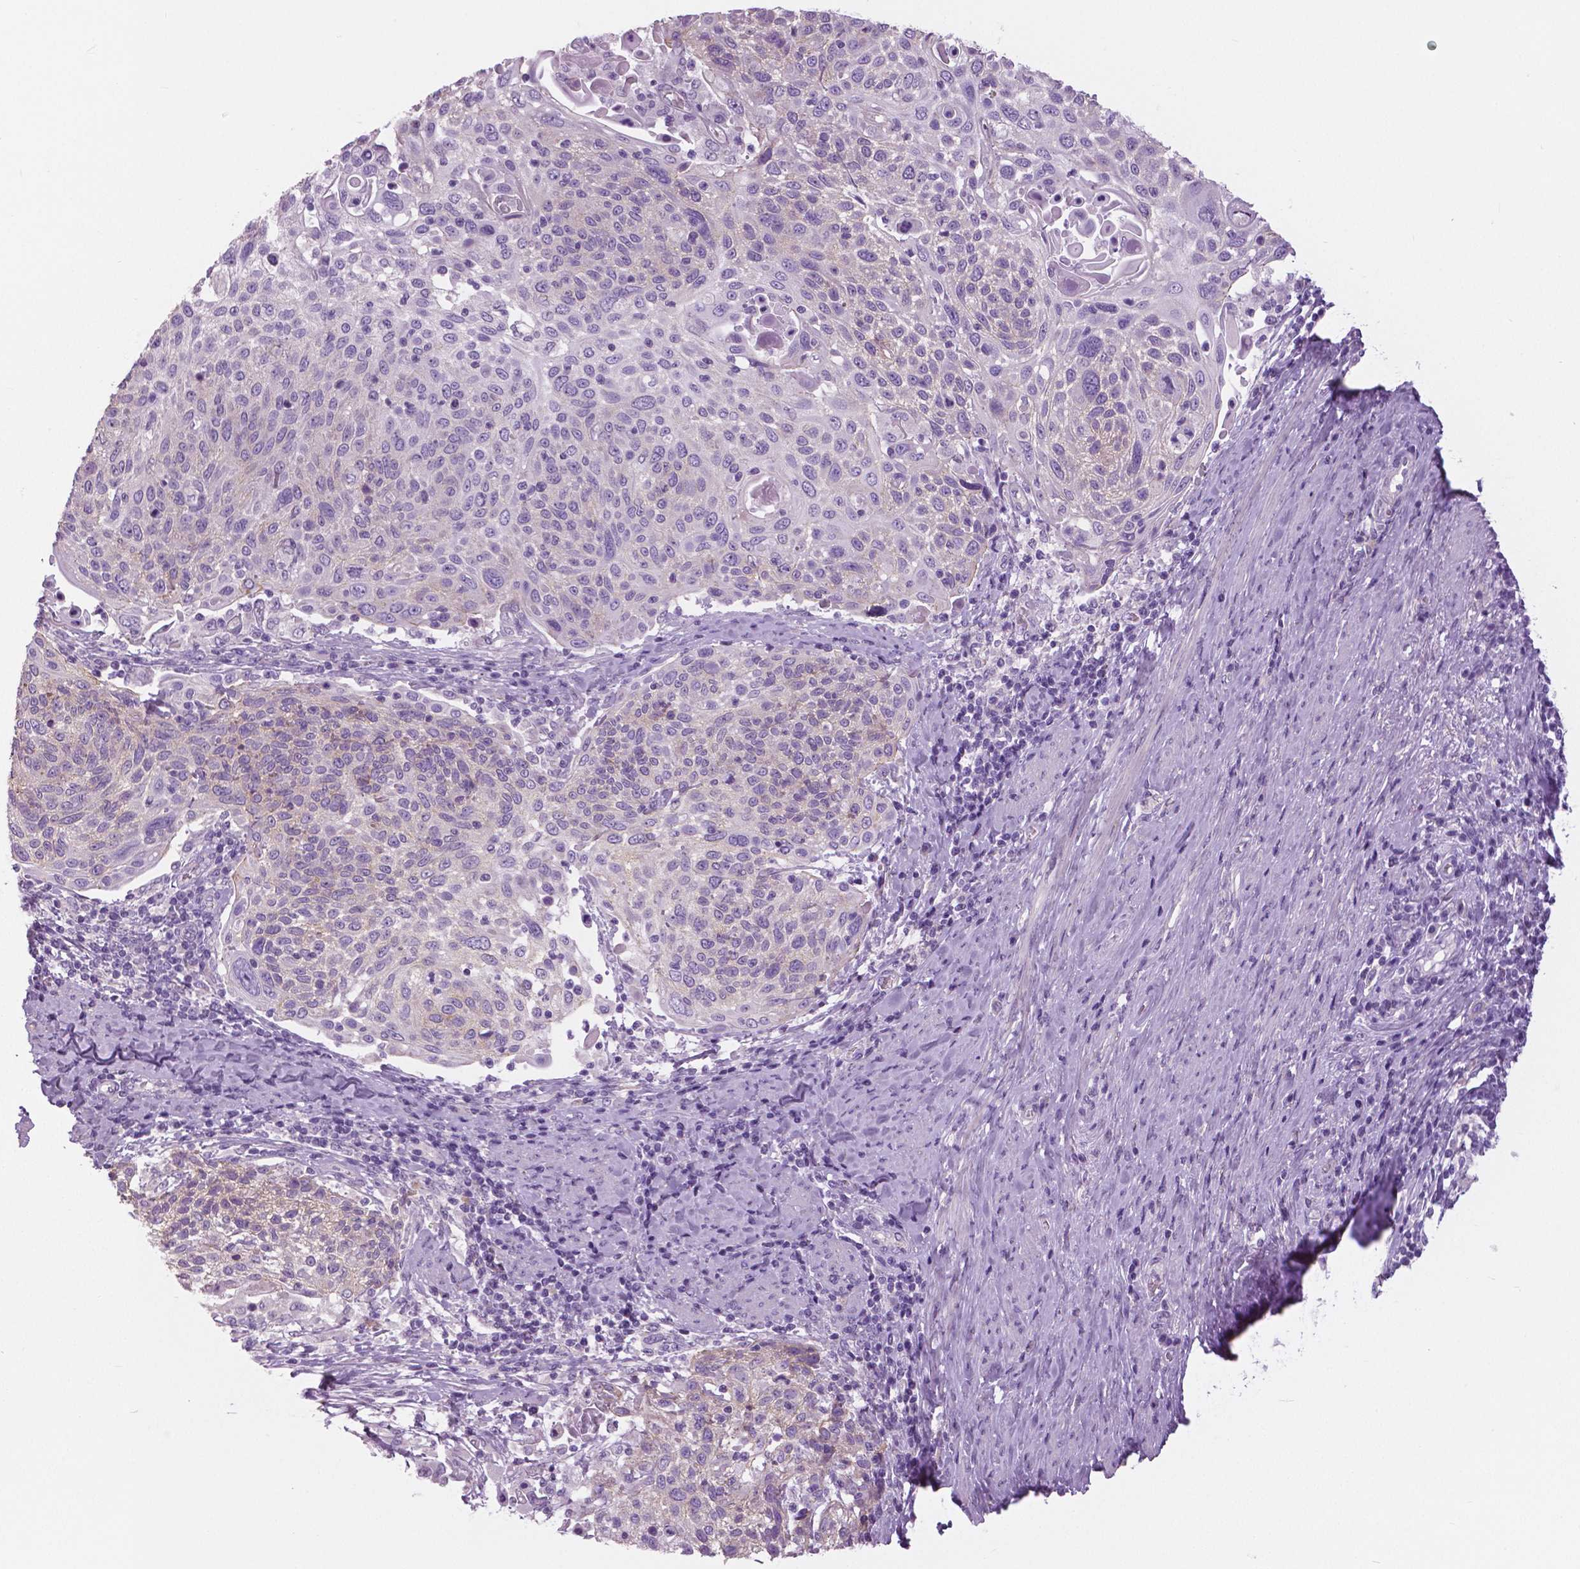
{"staining": {"intensity": "weak", "quantity": "<25%", "location": "cytoplasmic/membranous"}, "tissue": "cervical cancer", "cell_type": "Tumor cells", "image_type": "cancer", "snomed": [{"axis": "morphology", "description": "Squamous cell carcinoma, NOS"}, {"axis": "topography", "description": "Cervix"}], "caption": "This is an immunohistochemistry (IHC) histopathology image of cervical cancer. There is no expression in tumor cells.", "gene": "SERPINI1", "patient": {"sex": "female", "age": 61}}